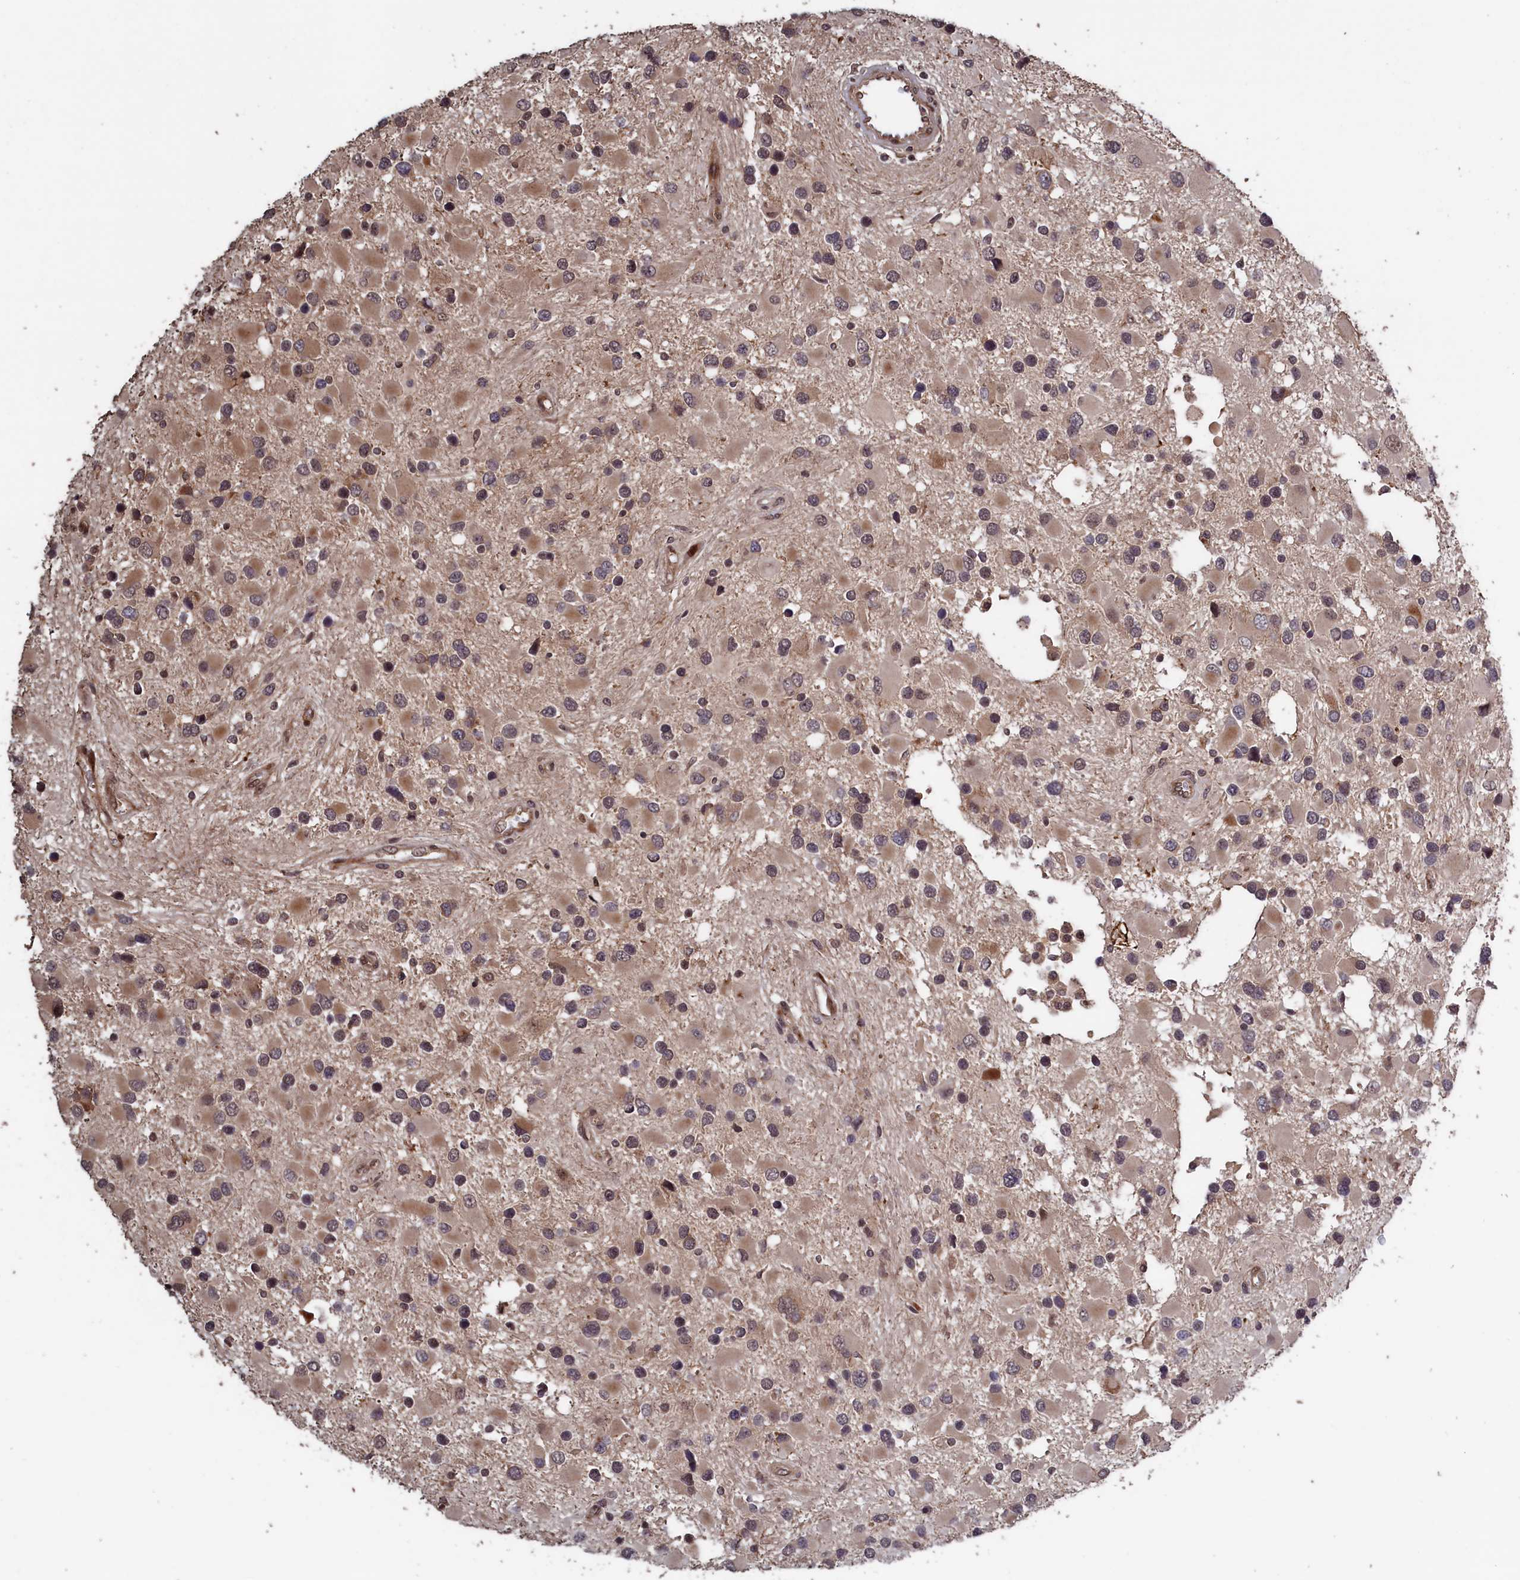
{"staining": {"intensity": "moderate", "quantity": "25%-75%", "location": "cytoplasmic/membranous,nuclear"}, "tissue": "glioma", "cell_type": "Tumor cells", "image_type": "cancer", "snomed": [{"axis": "morphology", "description": "Glioma, malignant, High grade"}, {"axis": "topography", "description": "Brain"}], "caption": "Immunohistochemical staining of human glioma shows medium levels of moderate cytoplasmic/membranous and nuclear expression in about 25%-75% of tumor cells.", "gene": "LSG1", "patient": {"sex": "male", "age": 53}}